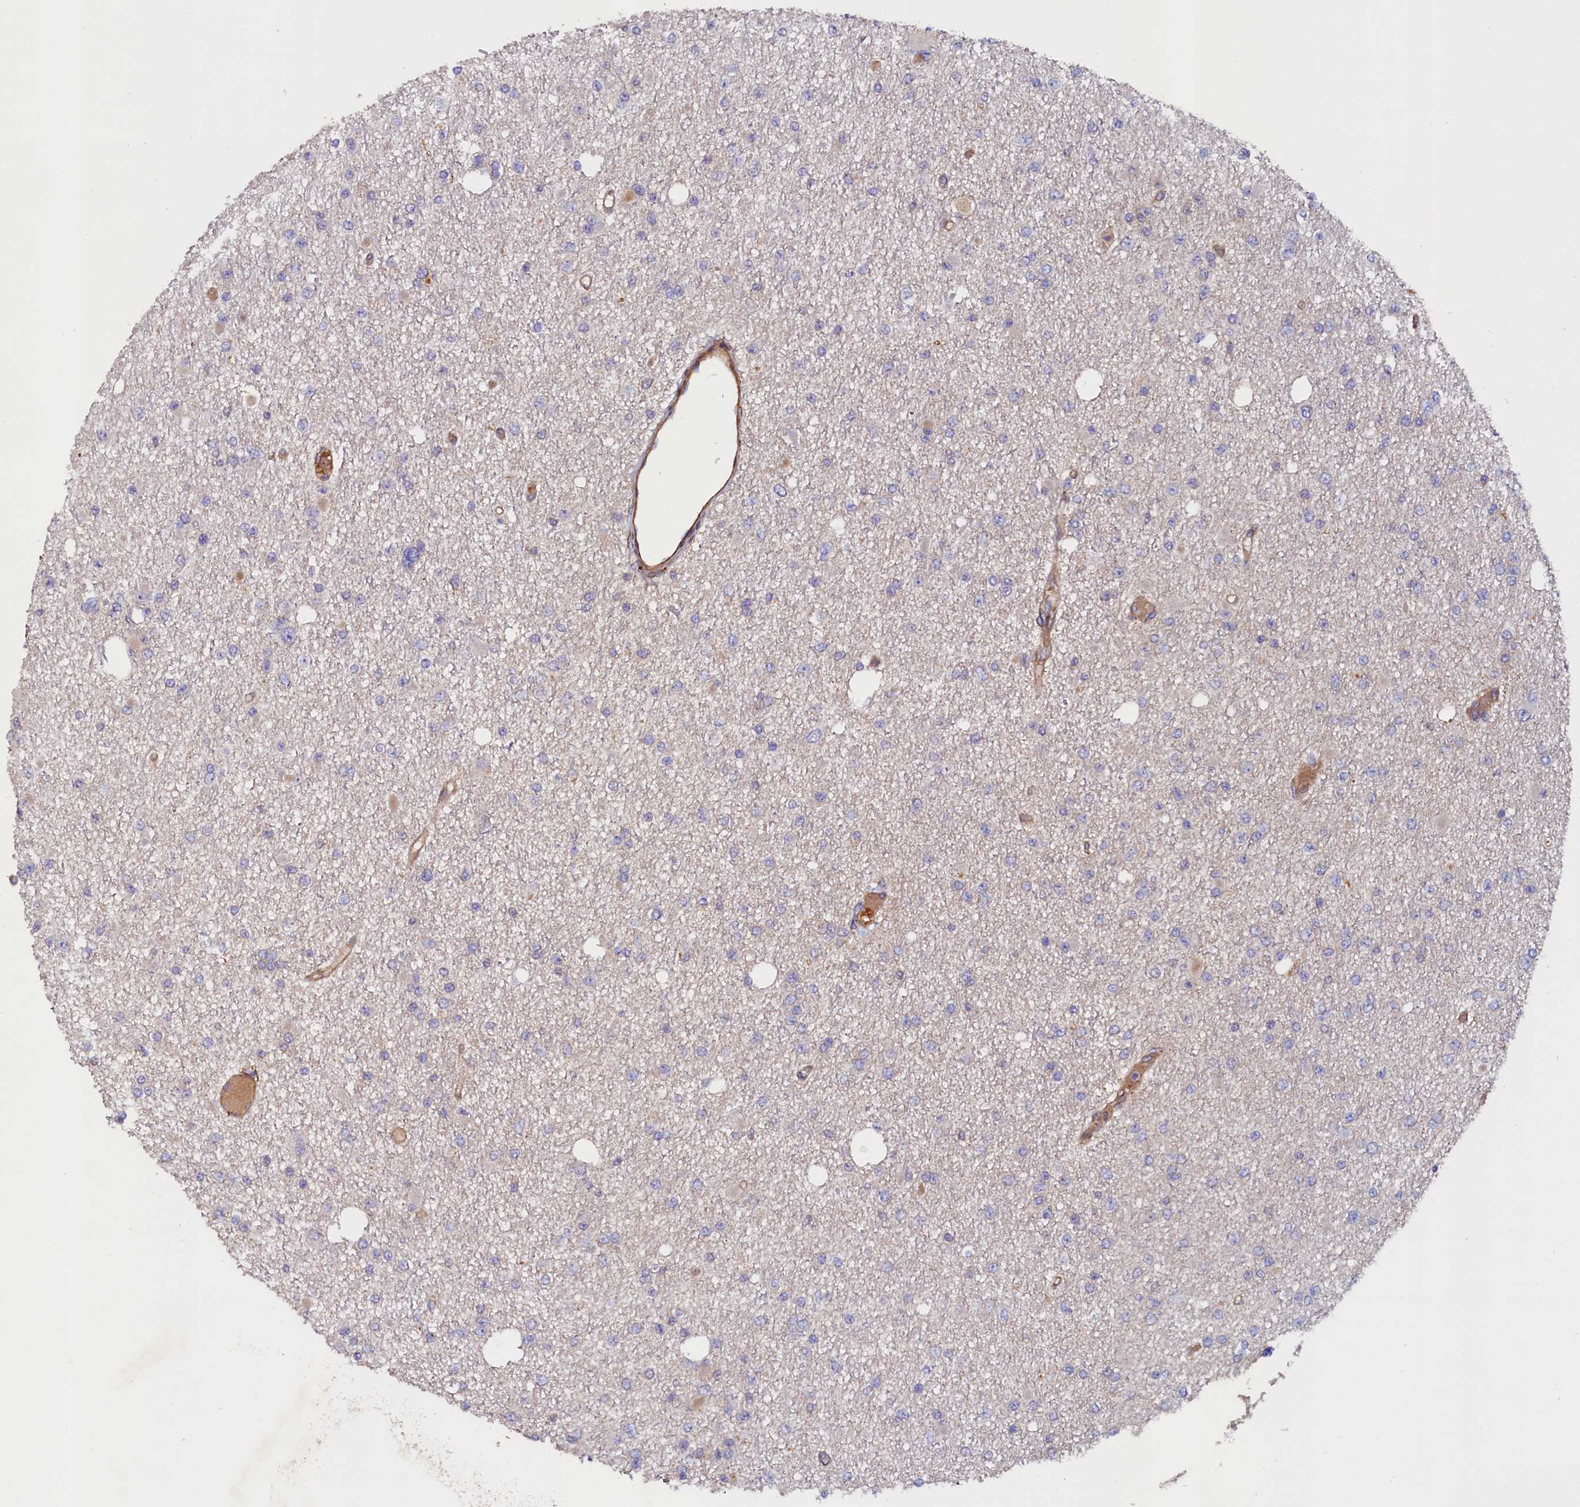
{"staining": {"intensity": "negative", "quantity": "none", "location": "none"}, "tissue": "glioma", "cell_type": "Tumor cells", "image_type": "cancer", "snomed": [{"axis": "morphology", "description": "Glioma, malignant, Low grade"}, {"axis": "topography", "description": "Brain"}], "caption": "Immunohistochemistry (IHC) of glioma reveals no staining in tumor cells. (DAB (3,3'-diaminobenzidine) immunohistochemistry (IHC), high magnification).", "gene": "DUOXA1", "patient": {"sex": "female", "age": 22}}